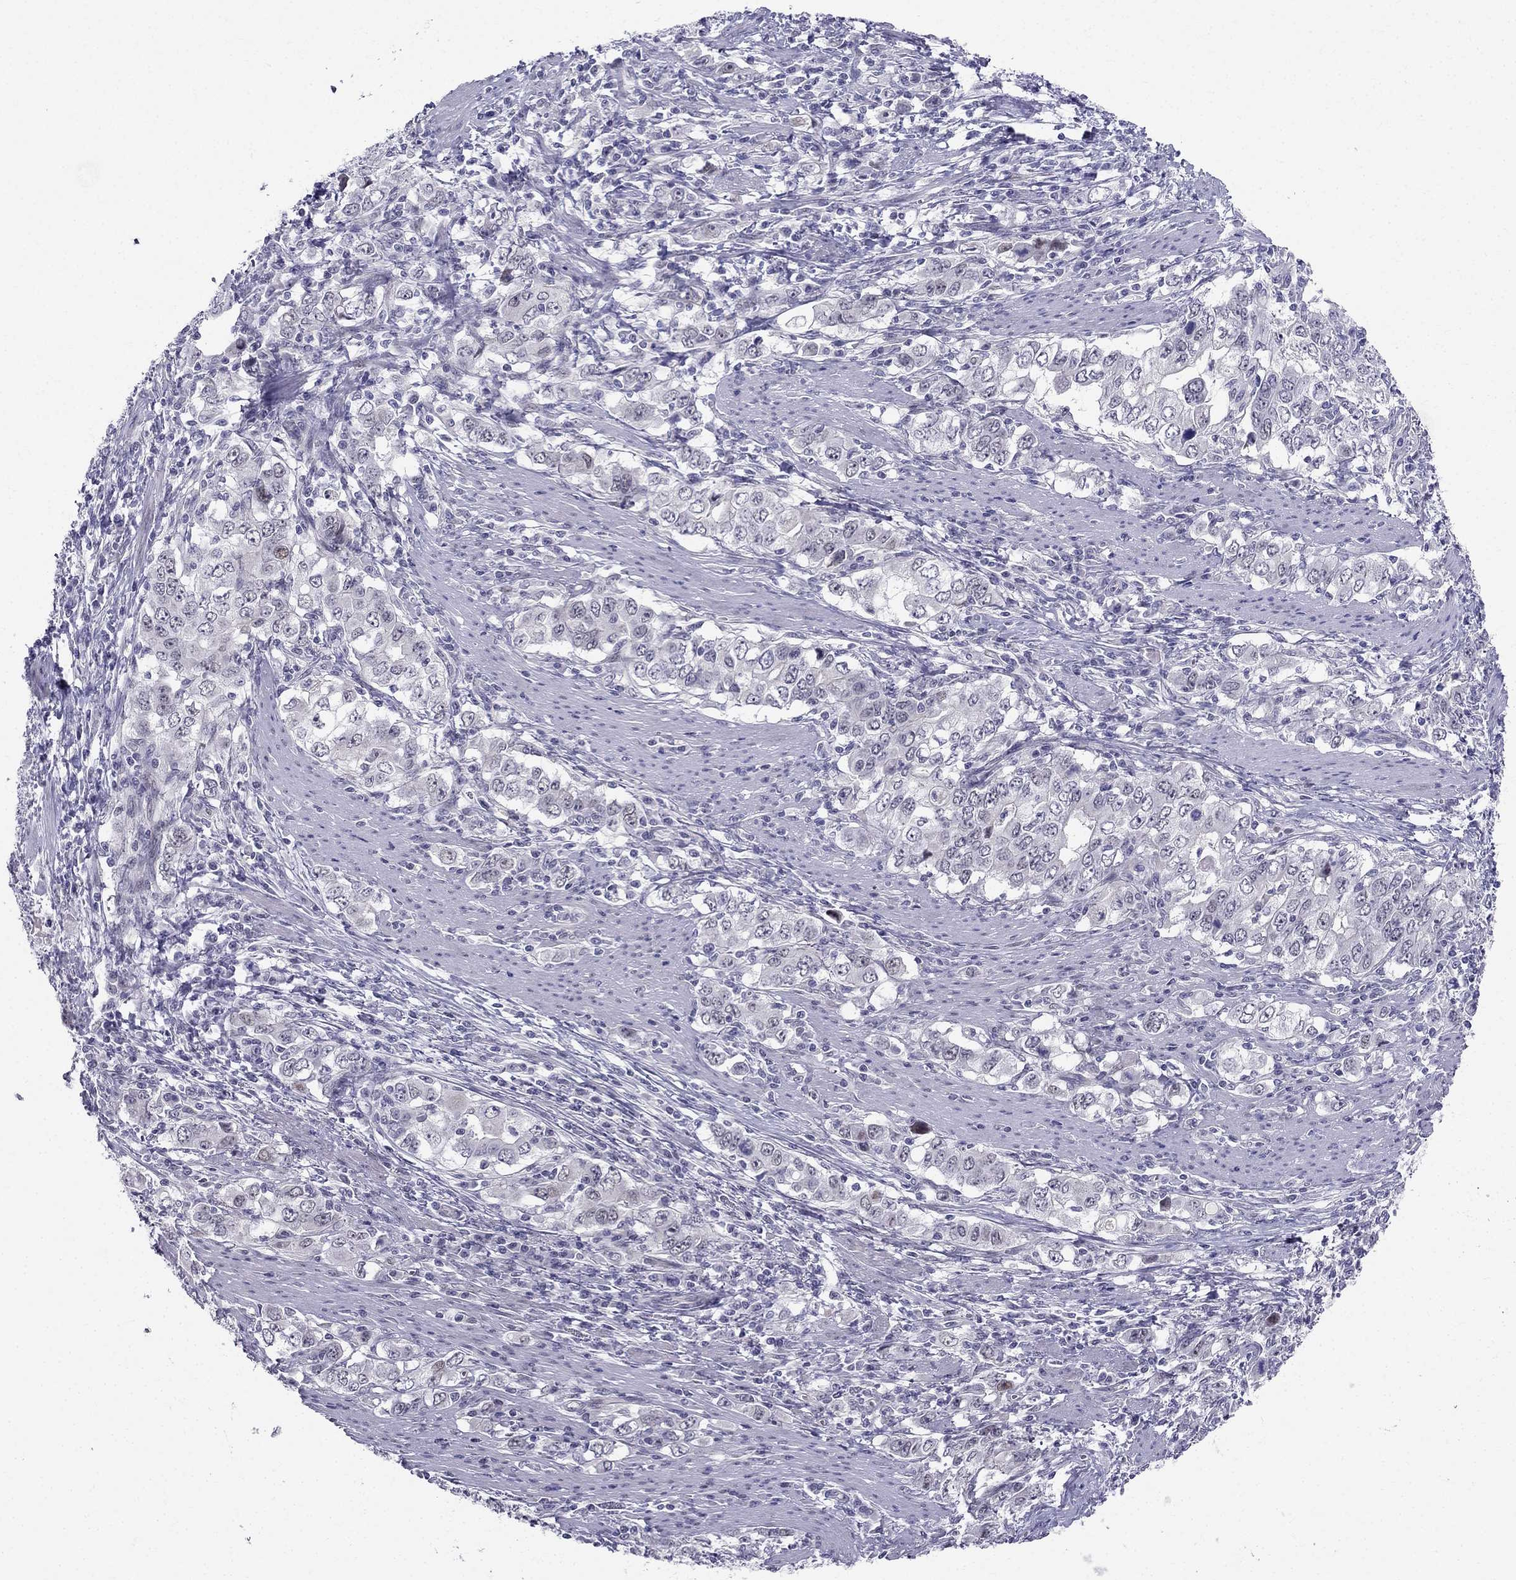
{"staining": {"intensity": "negative", "quantity": "none", "location": "none"}, "tissue": "stomach cancer", "cell_type": "Tumor cells", "image_type": "cancer", "snomed": [{"axis": "morphology", "description": "Adenocarcinoma, NOS"}, {"axis": "topography", "description": "Stomach, lower"}], "caption": "An immunohistochemistry (IHC) micrograph of adenocarcinoma (stomach) is shown. There is no staining in tumor cells of adenocarcinoma (stomach).", "gene": "BAG5", "patient": {"sex": "female", "age": 72}}